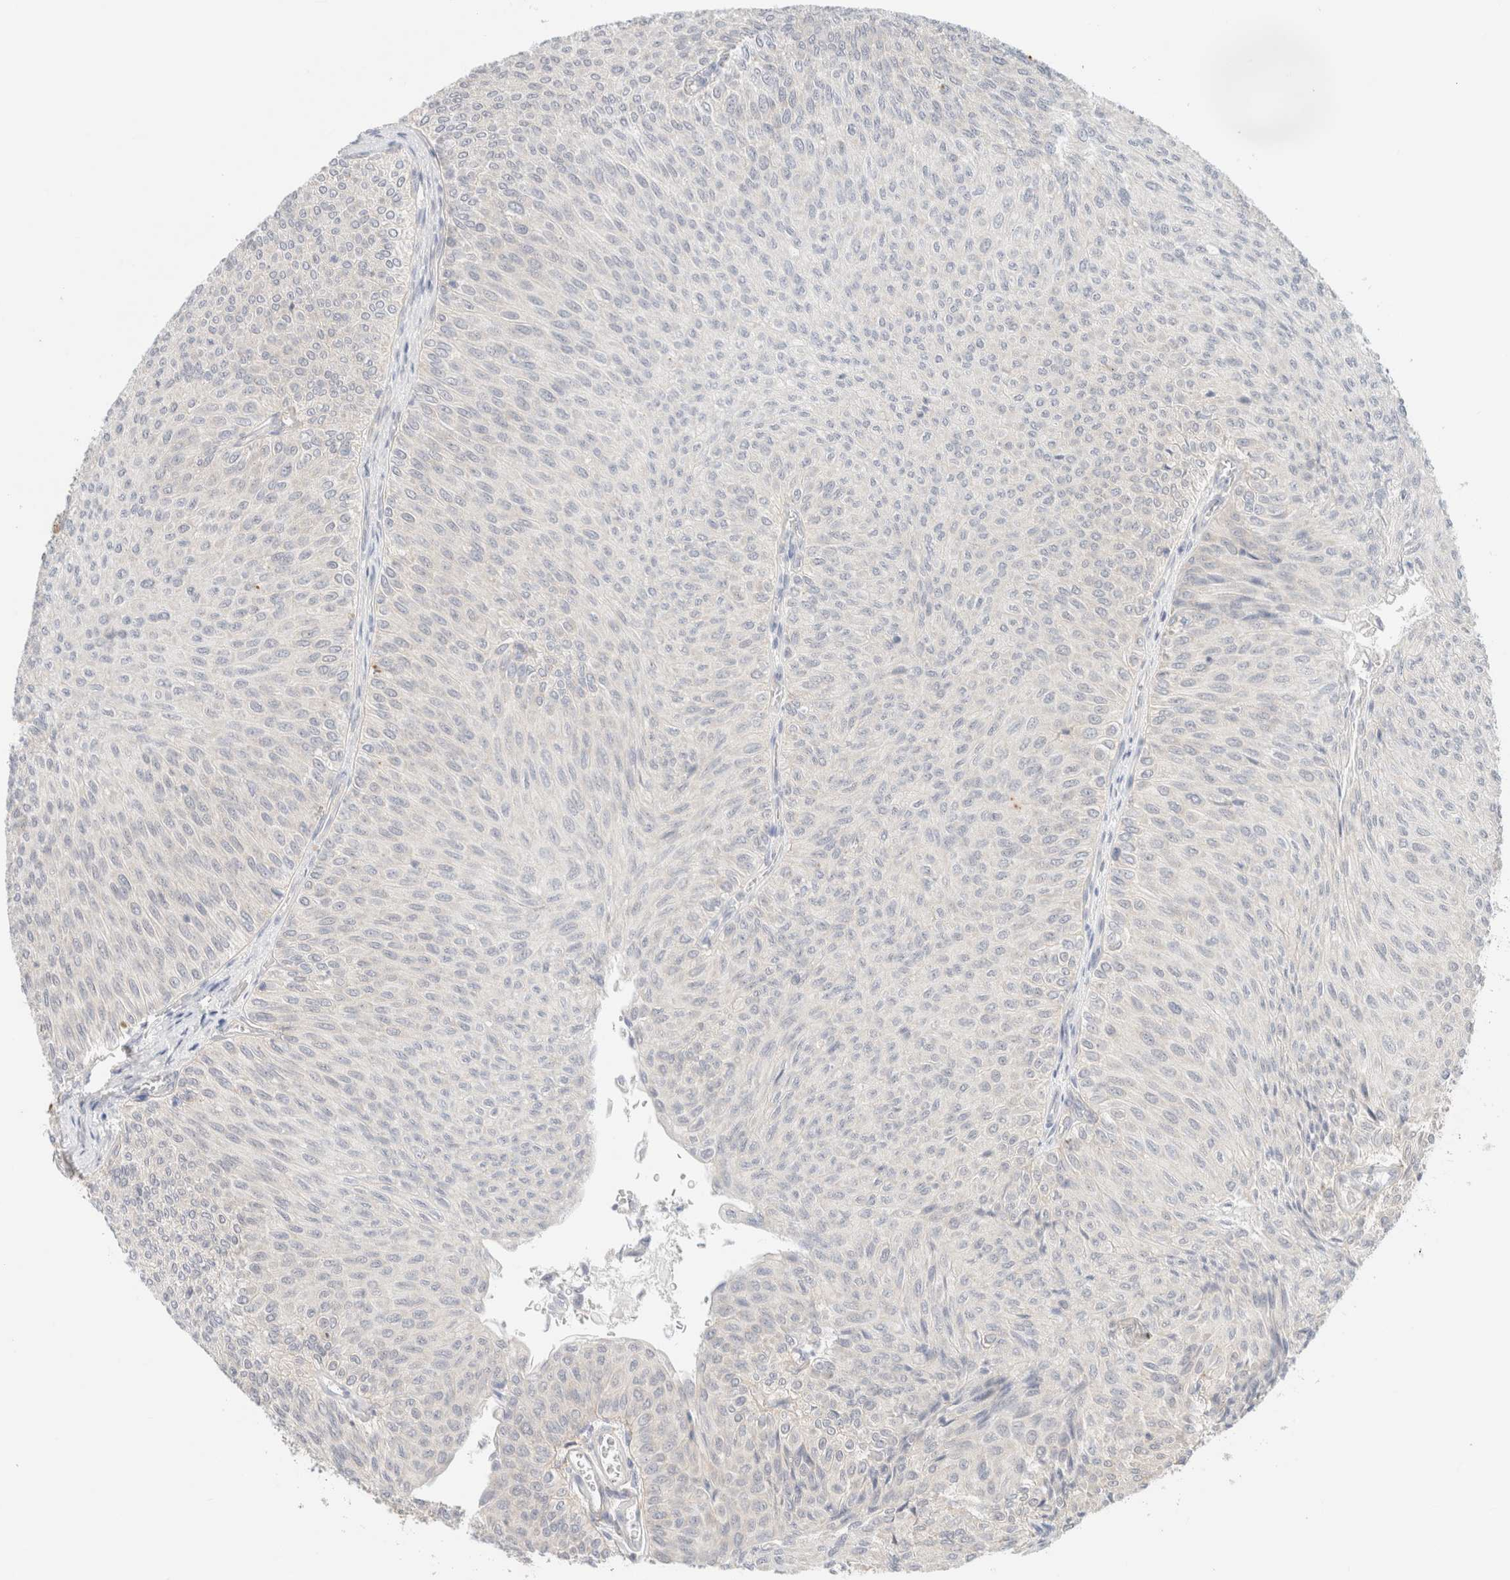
{"staining": {"intensity": "negative", "quantity": "none", "location": "none"}, "tissue": "urothelial cancer", "cell_type": "Tumor cells", "image_type": "cancer", "snomed": [{"axis": "morphology", "description": "Urothelial carcinoma, Low grade"}, {"axis": "topography", "description": "Urinary bladder"}], "caption": "An immunohistochemistry (IHC) image of urothelial carcinoma (low-grade) is shown. There is no staining in tumor cells of urothelial carcinoma (low-grade). Brightfield microscopy of immunohistochemistry (IHC) stained with DAB (brown) and hematoxylin (blue), captured at high magnification.", "gene": "UNC13B", "patient": {"sex": "male", "age": 78}}